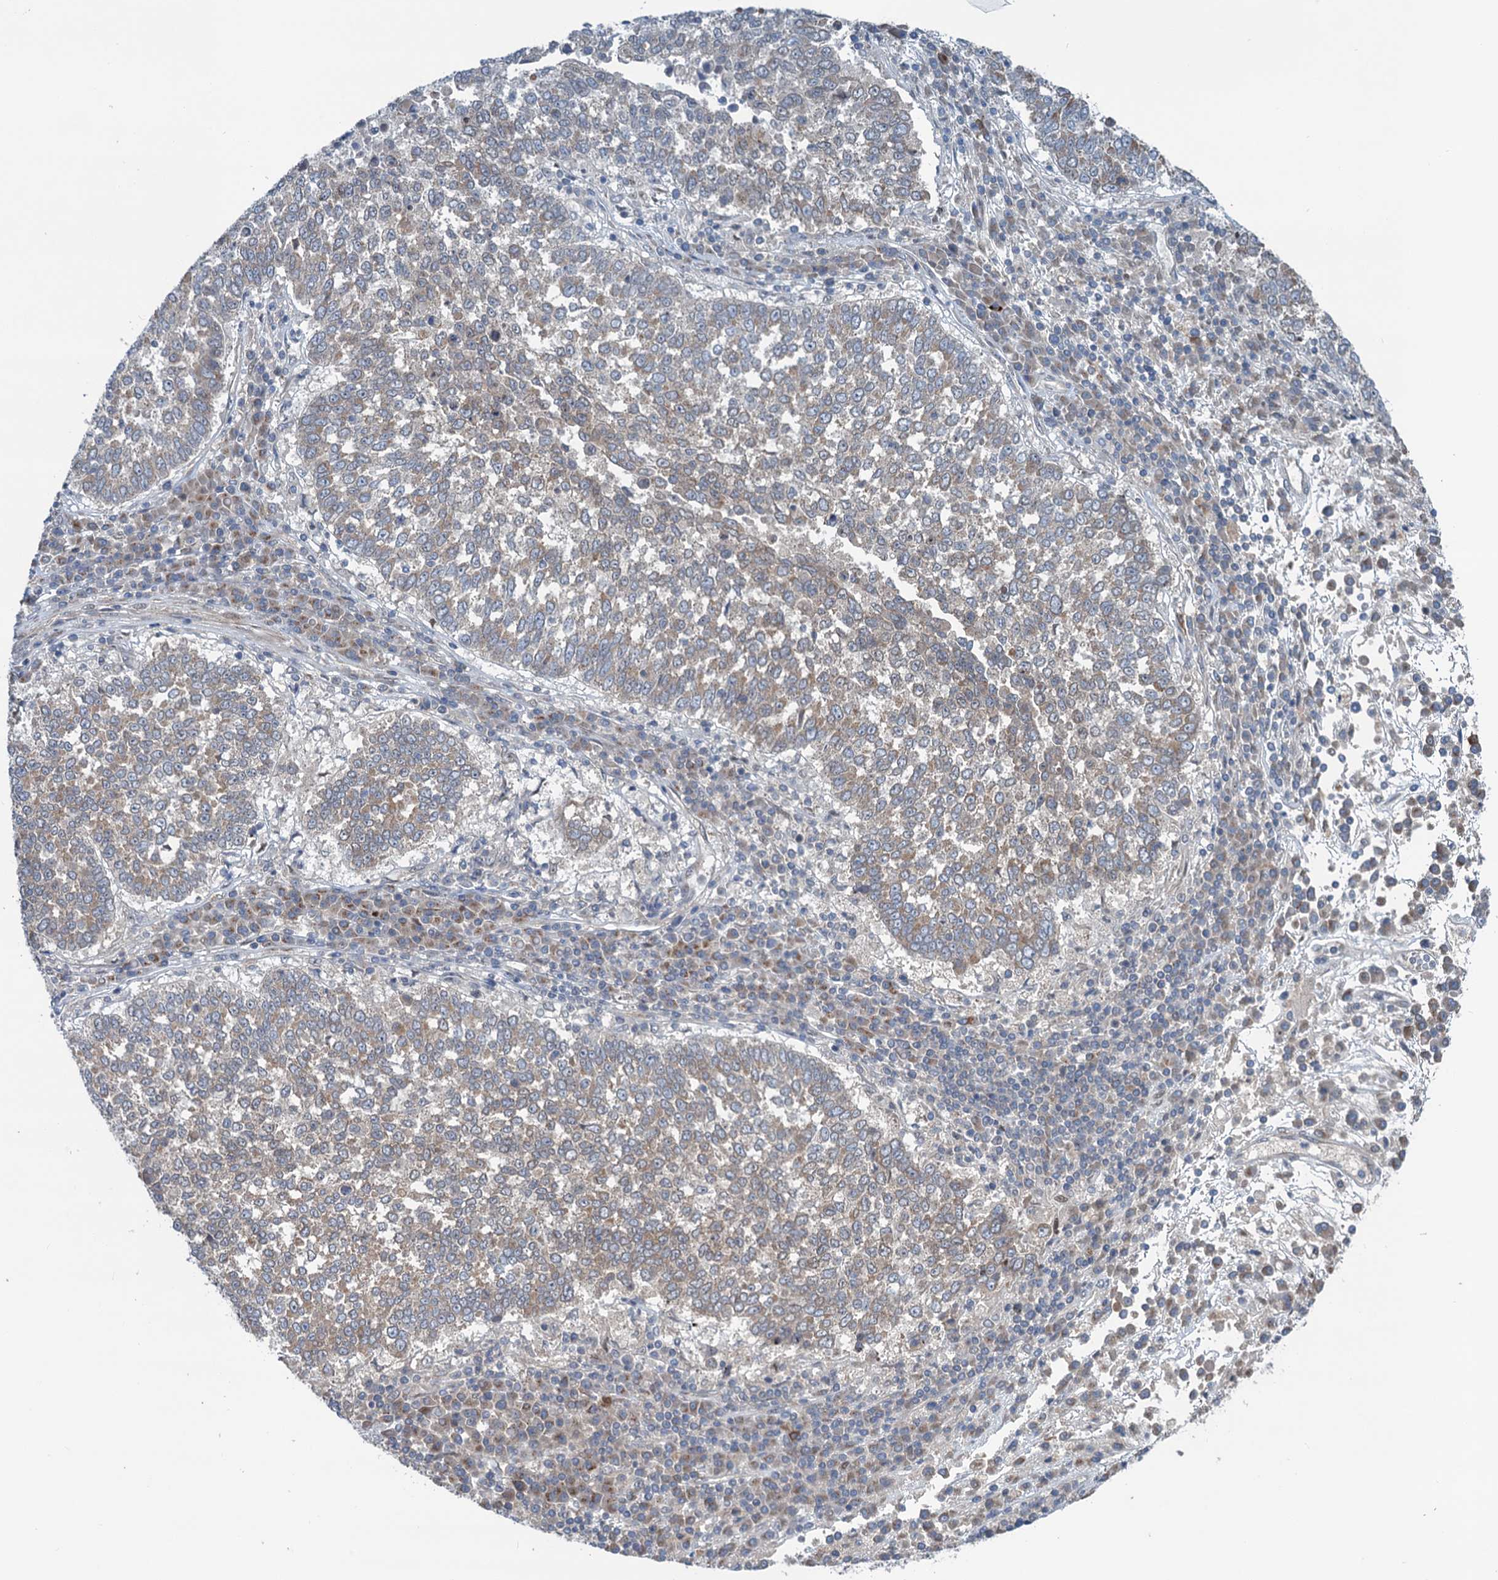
{"staining": {"intensity": "weak", "quantity": "25%-75%", "location": "cytoplasmic/membranous"}, "tissue": "lung cancer", "cell_type": "Tumor cells", "image_type": "cancer", "snomed": [{"axis": "morphology", "description": "Squamous cell carcinoma, NOS"}, {"axis": "topography", "description": "Lung"}], "caption": "Immunohistochemistry (IHC) image of human lung cancer (squamous cell carcinoma) stained for a protein (brown), which exhibits low levels of weak cytoplasmic/membranous expression in approximately 25%-75% of tumor cells.", "gene": "DYNC2I2", "patient": {"sex": "male", "age": 73}}